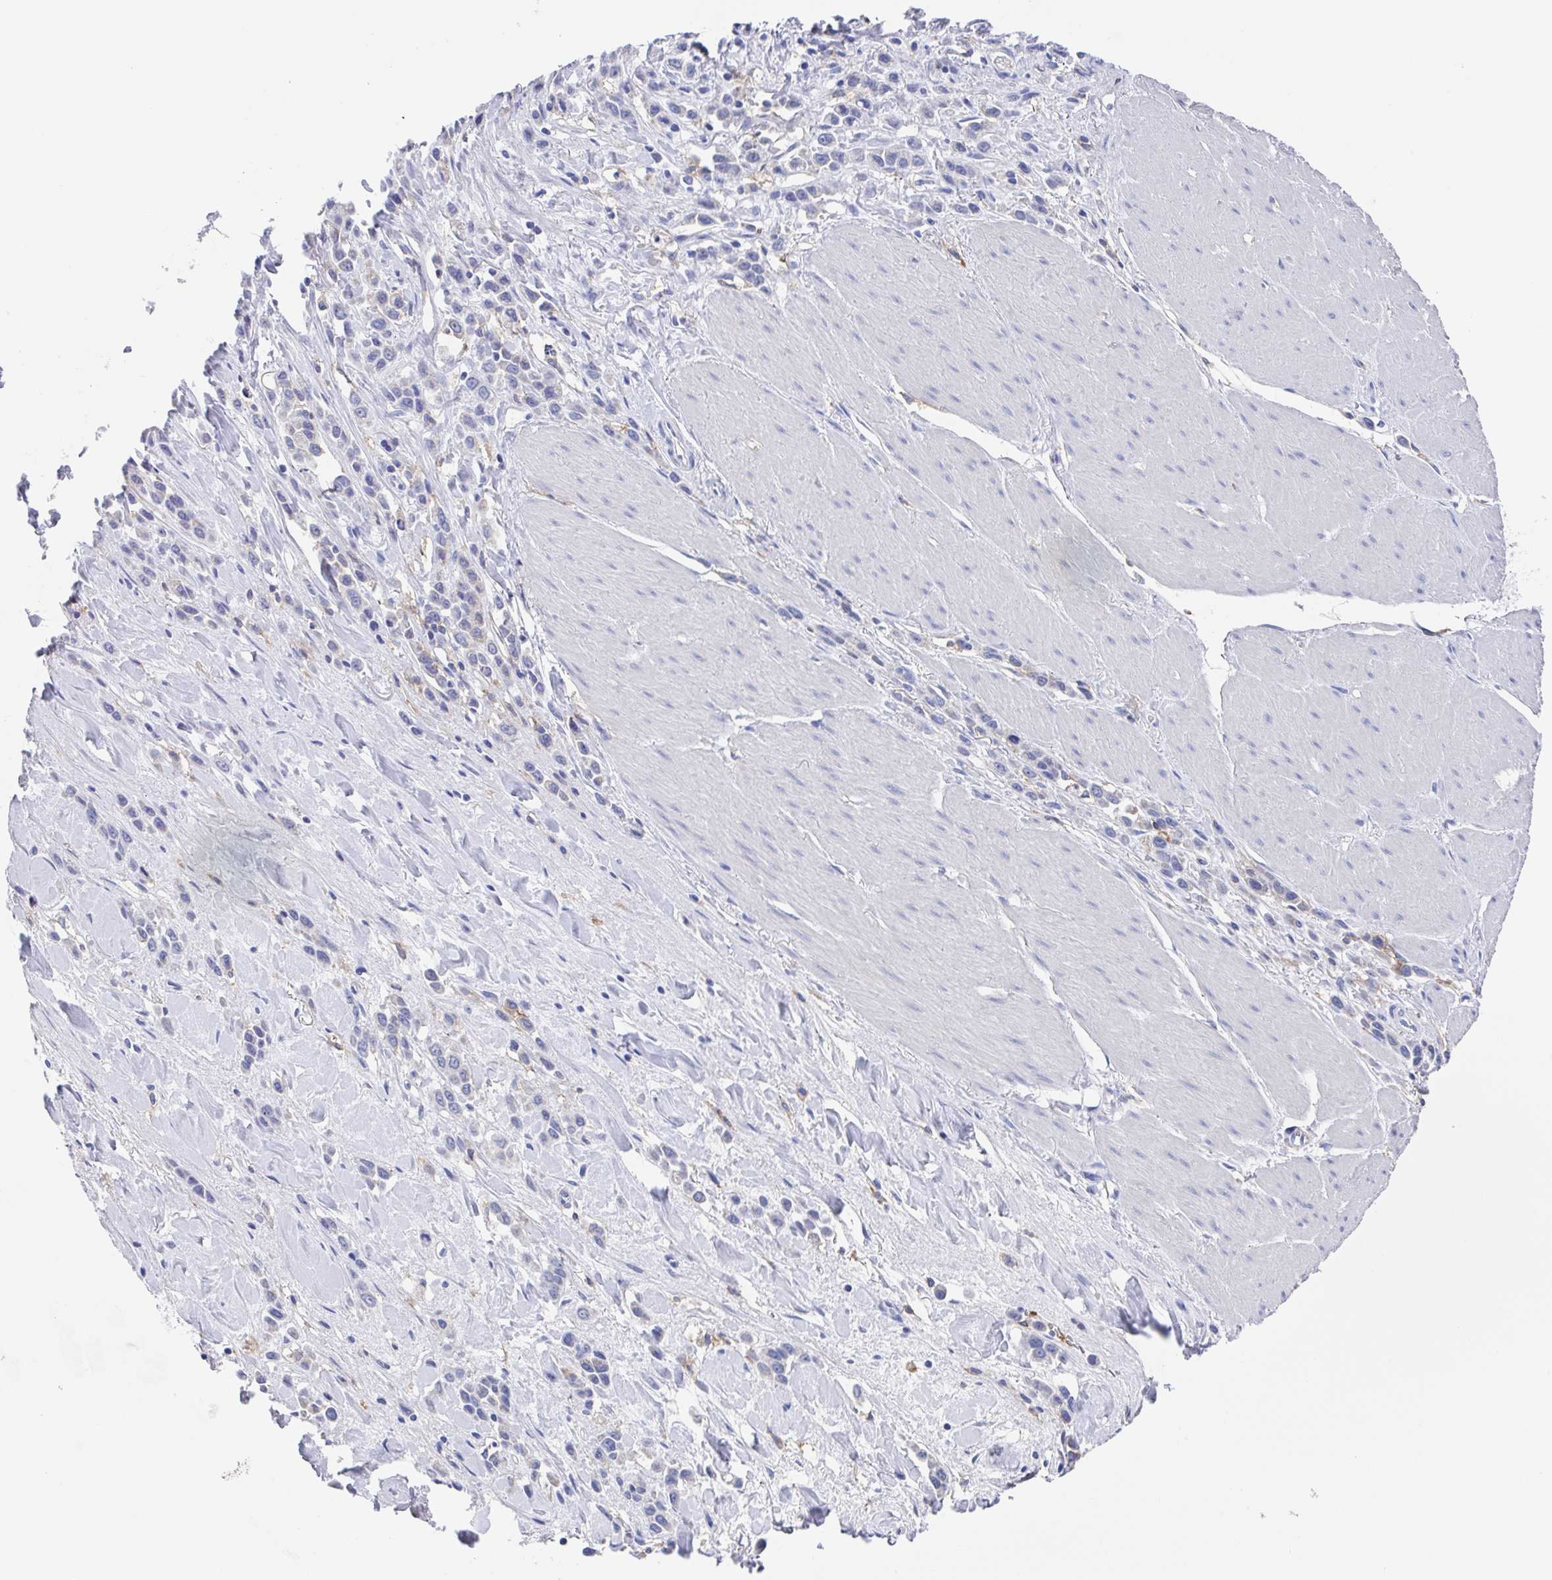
{"staining": {"intensity": "negative", "quantity": "none", "location": "none"}, "tissue": "stomach cancer", "cell_type": "Tumor cells", "image_type": "cancer", "snomed": [{"axis": "morphology", "description": "Adenocarcinoma, NOS"}, {"axis": "topography", "description": "Stomach"}], "caption": "Immunohistochemistry of human stomach cancer (adenocarcinoma) shows no positivity in tumor cells.", "gene": "FCGR3A", "patient": {"sex": "male", "age": 47}}